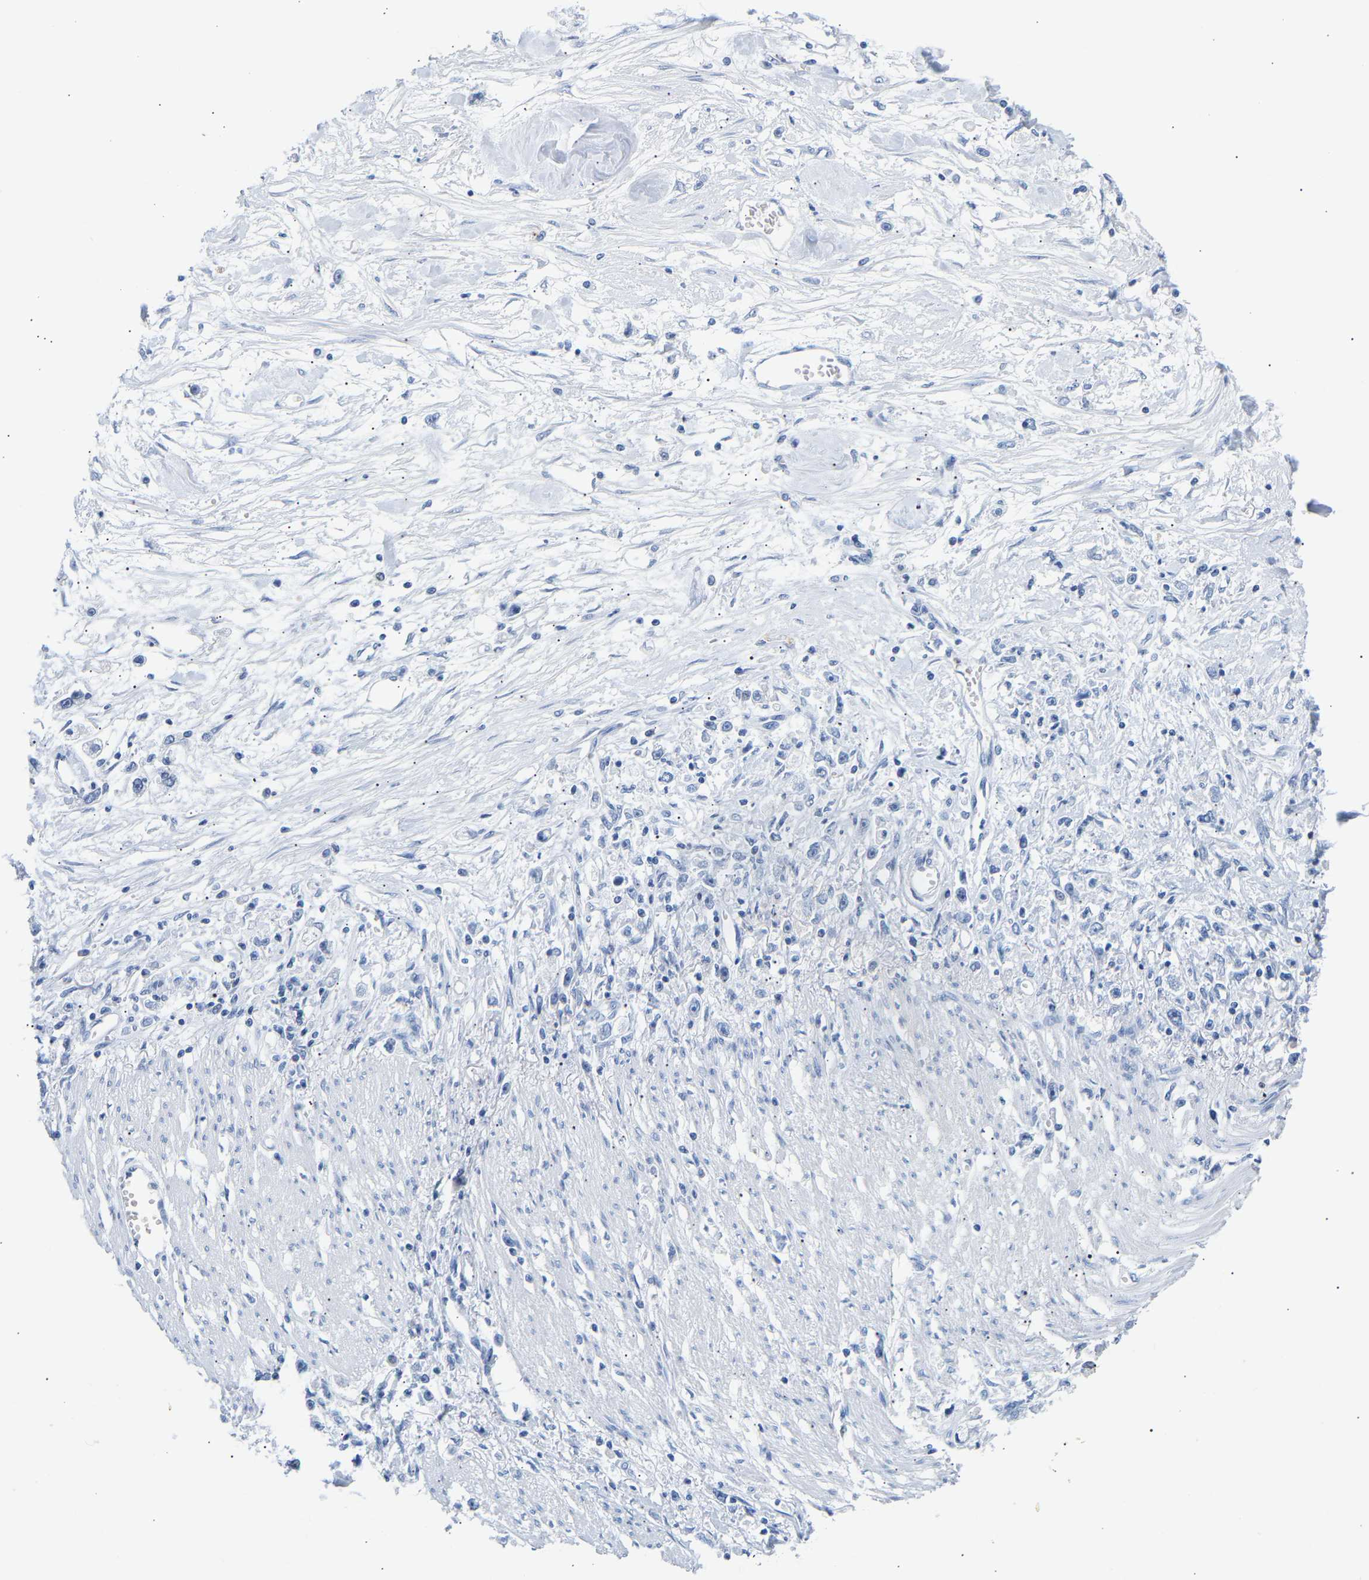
{"staining": {"intensity": "negative", "quantity": "none", "location": "none"}, "tissue": "stomach cancer", "cell_type": "Tumor cells", "image_type": "cancer", "snomed": [{"axis": "morphology", "description": "Adenocarcinoma, NOS"}, {"axis": "topography", "description": "Stomach"}], "caption": "Immunohistochemical staining of stomach adenocarcinoma exhibits no significant positivity in tumor cells. The staining was performed using DAB (3,3'-diaminobenzidine) to visualize the protein expression in brown, while the nuclei were stained in blue with hematoxylin (Magnification: 20x).", "gene": "SPINK2", "patient": {"sex": "female", "age": 59}}